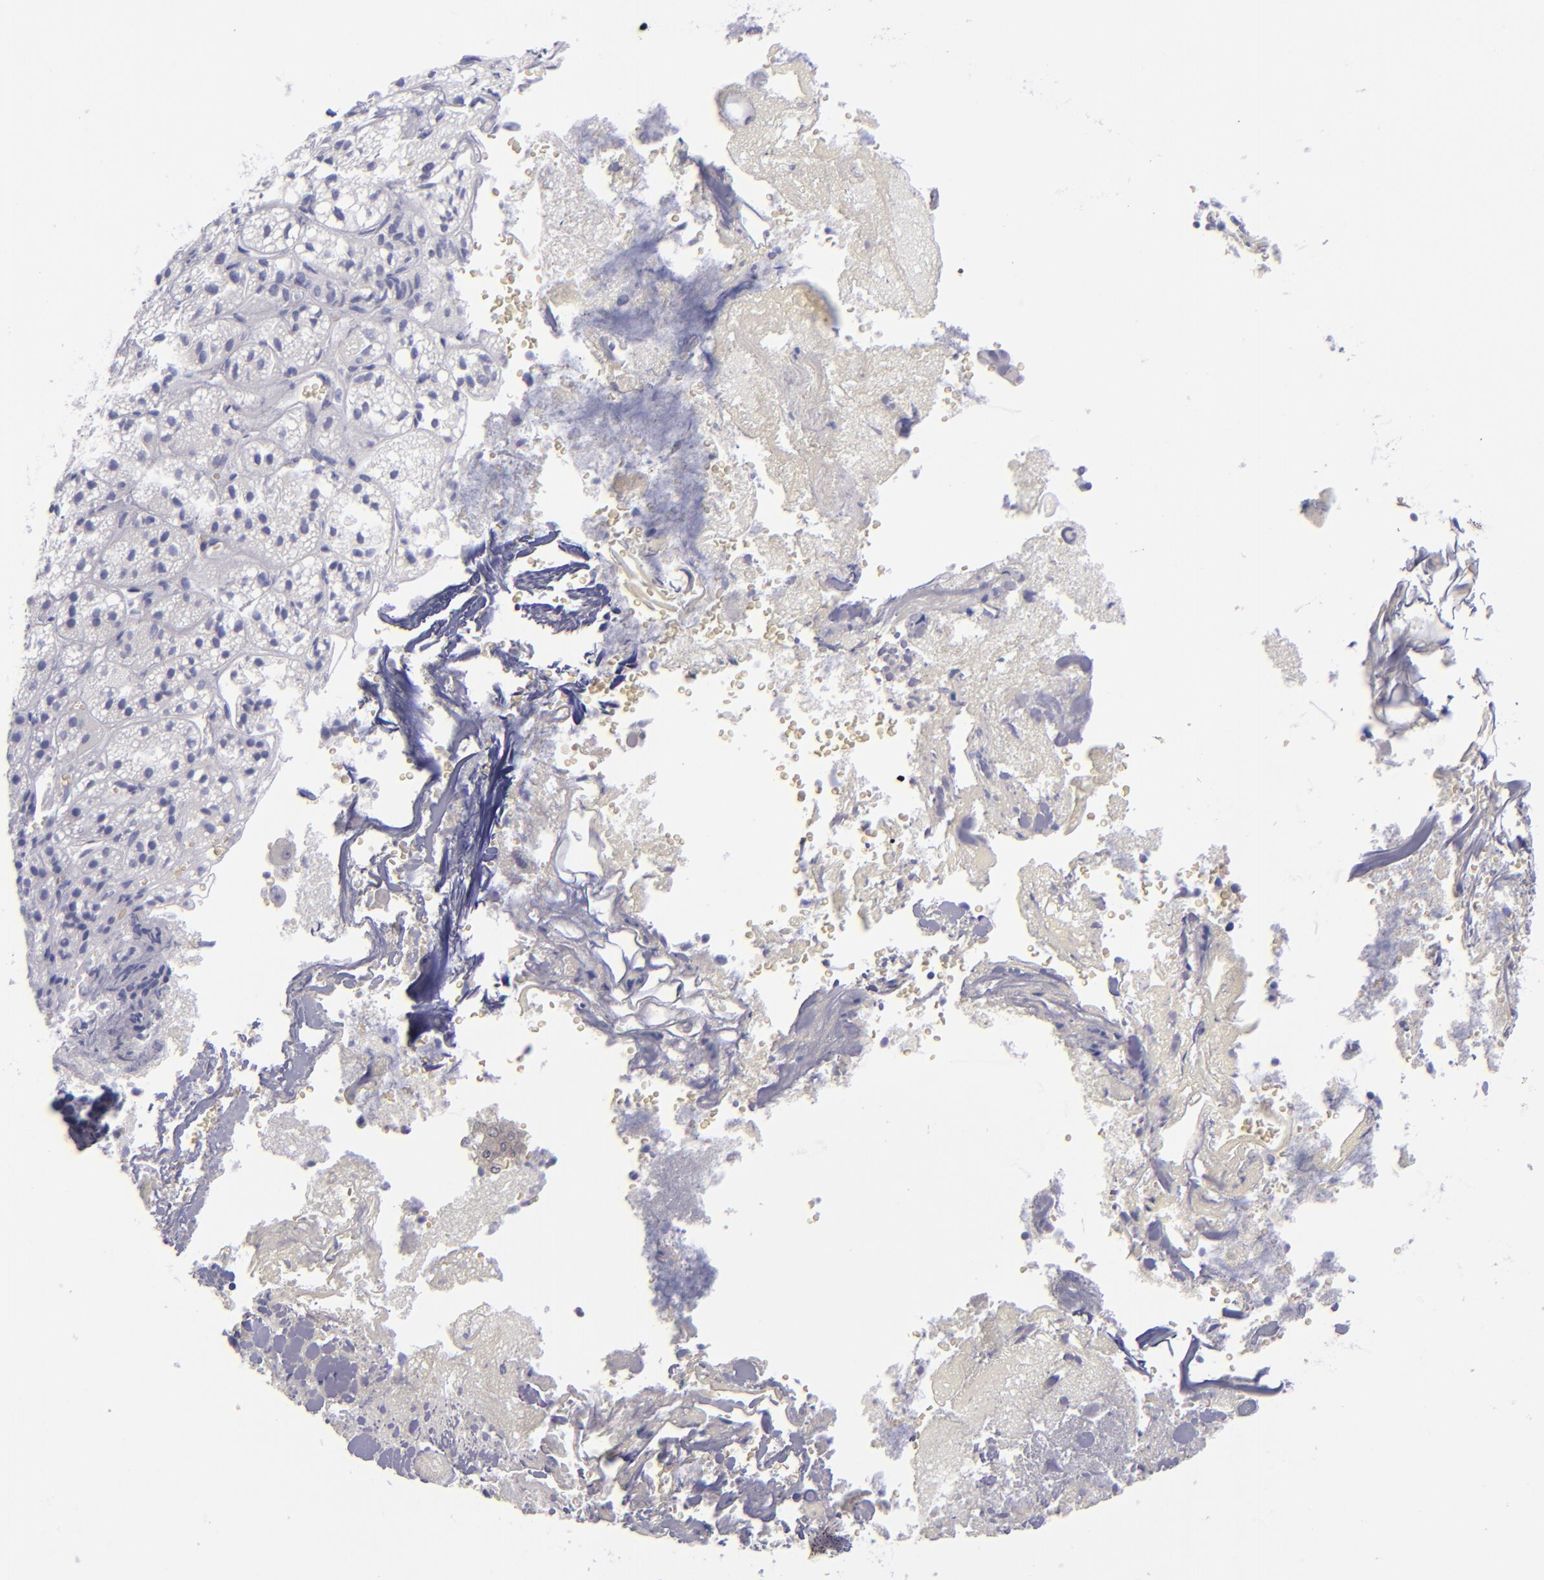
{"staining": {"intensity": "negative", "quantity": "none", "location": "none"}, "tissue": "adrenal gland", "cell_type": "Glandular cells", "image_type": "normal", "snomed": [{"axis": "morphology", "description": "Normal tissue, NOS"}, {"axis": "topography", "description": "Adrenal gland"}], "caption": "Protein analysis of normal adrenal gland exhibits no significant staining in glandular cells. (DAB IHC, high magnification).", "gene": "CD82", "patient": {"sex": "female", "age": 71}}